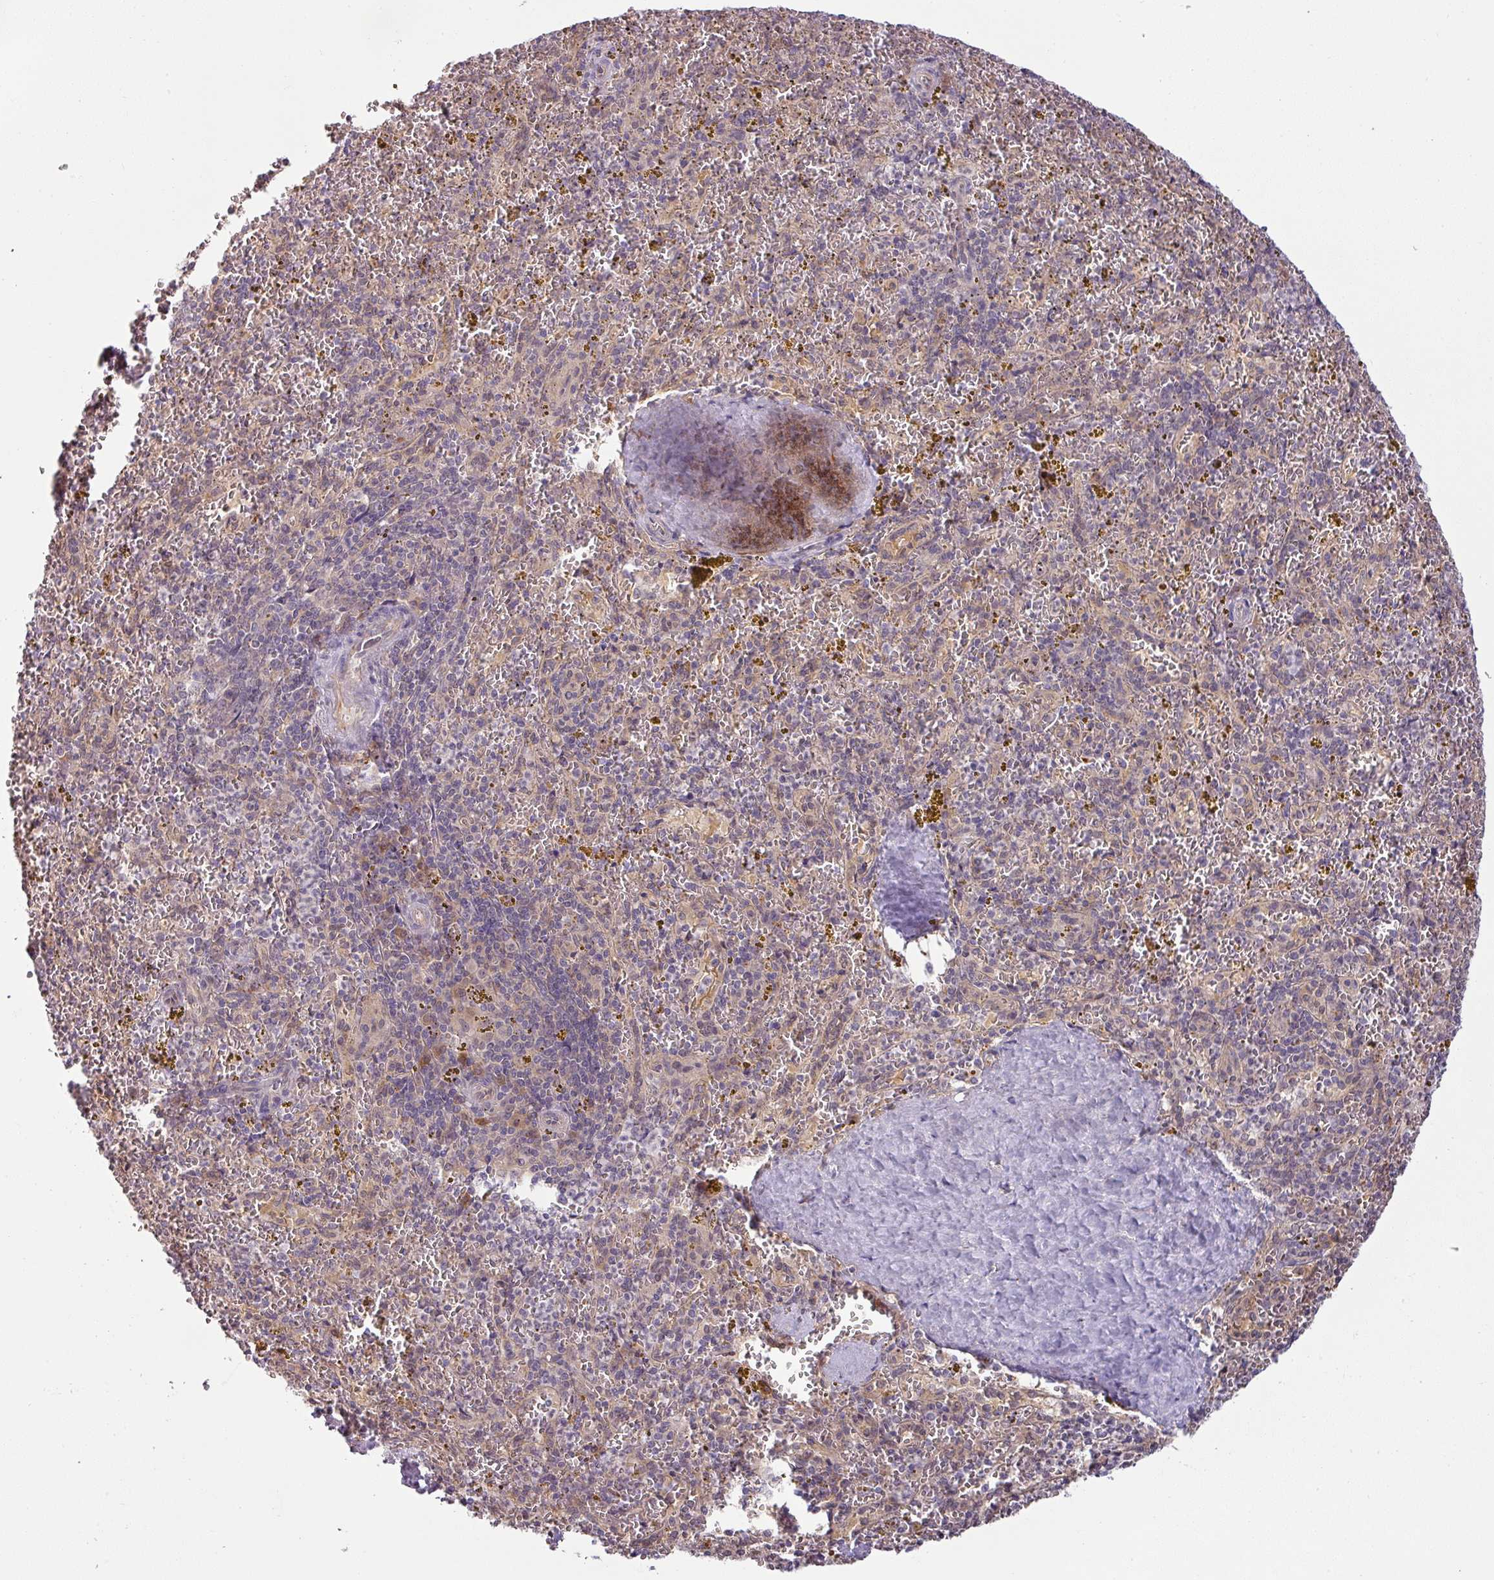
{"staining": {"intensity": "negative", "quantity": "none", "location": "none"}, "tissue": "spleen", "cell_type": "Cells in red pulp", "image_type": "normal", "snomed": [{"axis": "morphology", "description": "Normal tissue, NOS"}, {"axis": "topography", "description": "Spleen"}], "caption": "The IHC micrograph has no significant staining in cells in red pulp of spleen. The staining is performed using DAB brown chromogen with nuclei counter-stained in using hematoxylin.", "gene": "CCDC144A", "patient": {"sex": "male", "age": 57}}